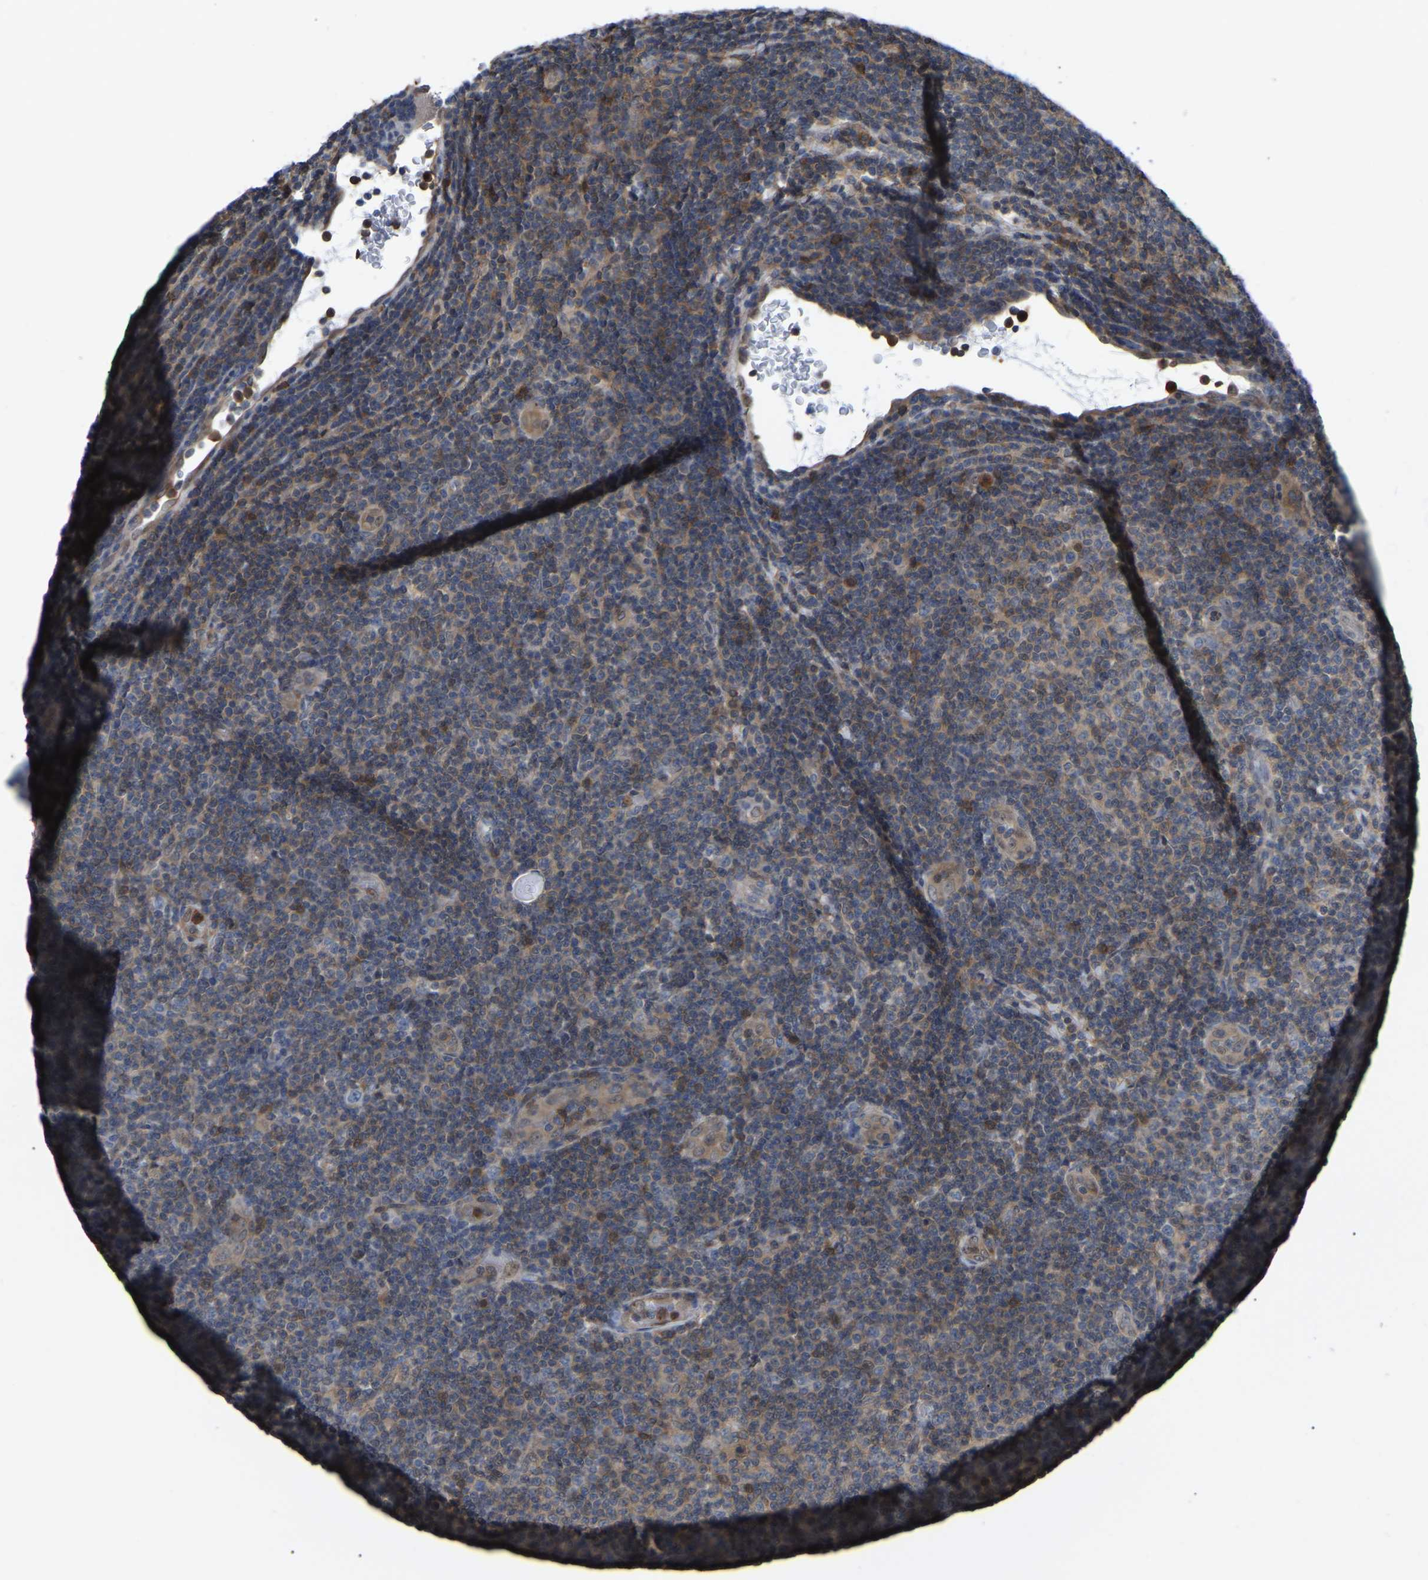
{"staining": {"intensity": "weak", "quantity": ">75%", "location": "cytoplasmic/membranous"}, "tissue": "lymphoma", "cell_type": "Tumor cells", "image_type": "cancer", "snomed": [{"axis": "morphology", "description": "Malignant lymphoma, non-Hodgkin's type, Low grade"}, {"axis": "topography", "description": "Lymph node"}], "caption": "About >75% of tumor cells in malignant lymphoma, non-Hodgkin's type (low-grade) exhibit weak cytoplasmic/membranous protein staining as visualized by brown immunohistochemical staining.", "gene": "CIT", "patient": {"sex": "male", "age": 83}}